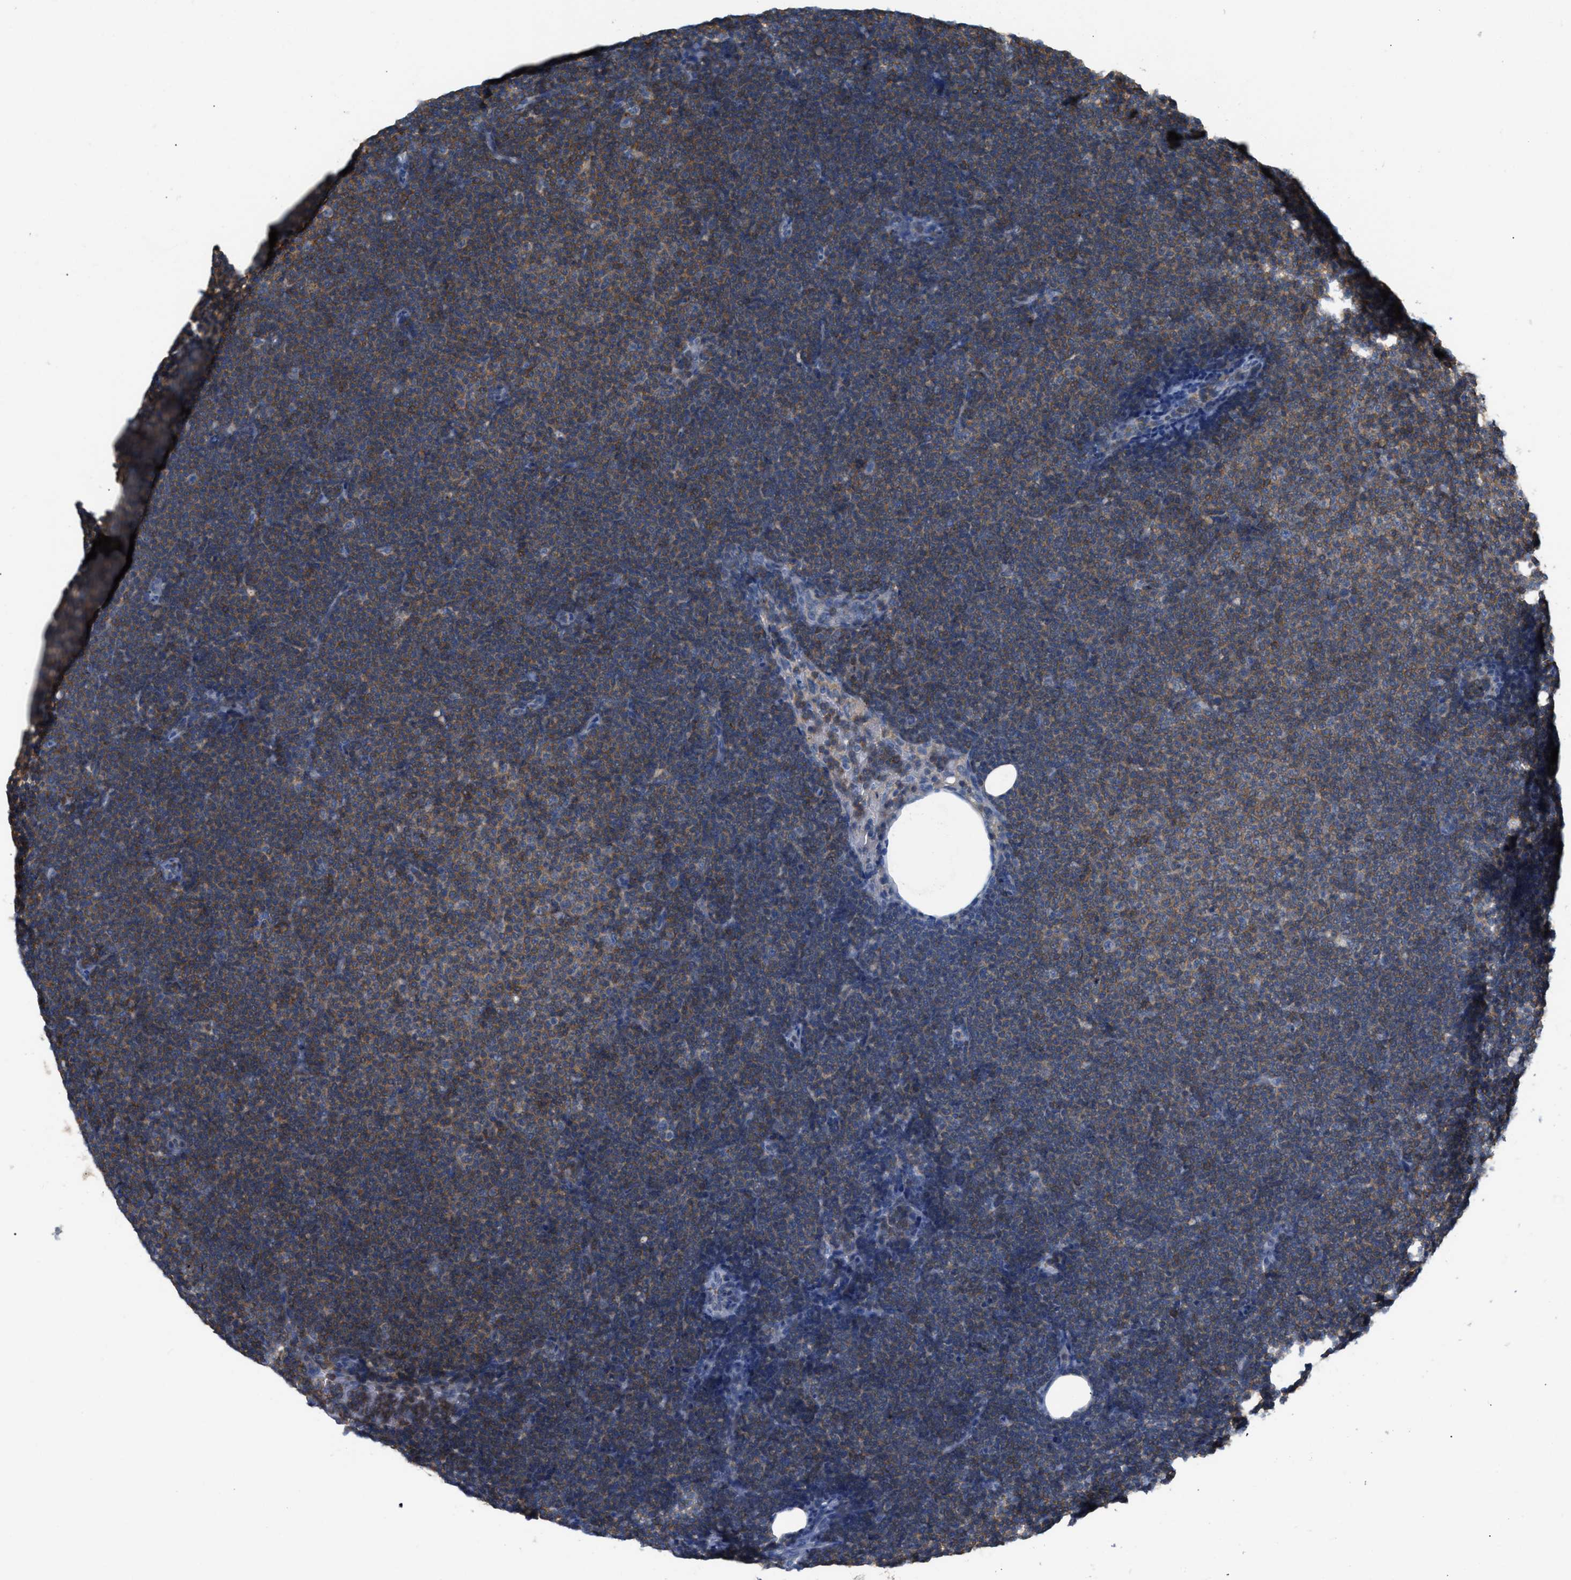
{"staining": {"intensity": "weak", "quantity": "25%-75%", "location": "cytoplasmic/membranous"}, "tissue": "lymphoma", "cell_type": "Tumor cells", "image_type": "cancer", "snomed": [{"axis": "morphology", "description": "Malignant lymphoma, non-Hodgkin's type, Low grade"}, {"axis": "topography", "description": "Lymph node"}], "caption": "Malignant lymphoma, non-Hodgkin's type (low-grade) stained with immunohistochemistry exhibits weak cytoplasmic/membranous staining in approximately 25%-75% of tumor cells. The staining was performed using DAB to visualize the protein expression in brown, while the nuclei were stained in blue with hematoxylin (Magnification: 20x).", "gene": "IL16", "patient": {"sex": "female", "age": 53}}